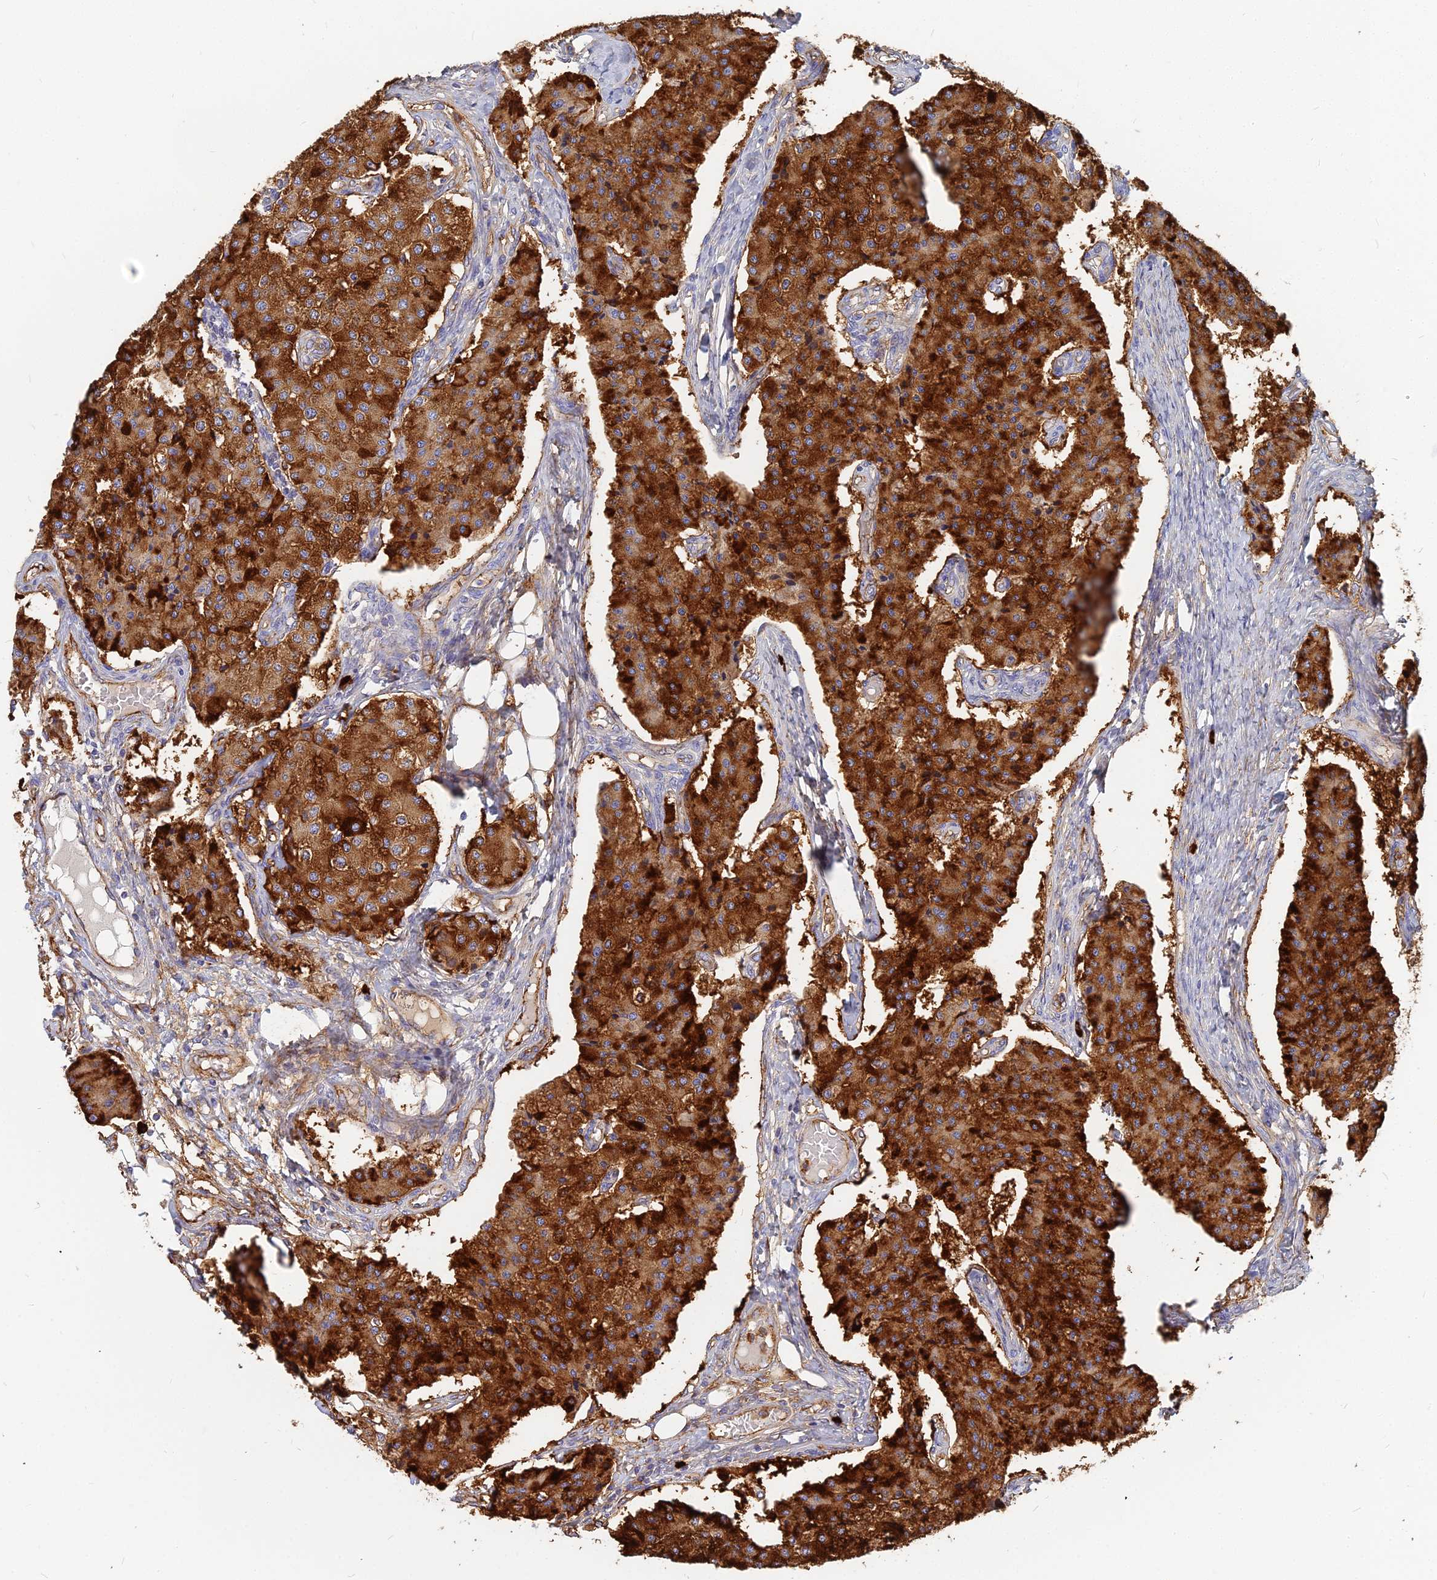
{"staining": {"intensity": "strong", "quantity": ">75%", "location": "cytoplasmic/membranous"}, "tissue": "carcinoid", "cell_type": "Tumor cells", "image_type": "cancer", "snomed": [{"axis": "morphology", "description": "Carcinoid, malignant, NOS"}, {"axis": "topography", "description": "Colon"}], "caption": "Immunohistochemistry histopathology image of carcinoid stained for a protein (brown), which displays high levels of strong cytoplasmic/membranous expression in about >75% of tumor cells.", "gene": "VAT1", "patient": {"sex": "female", "age": 52}}